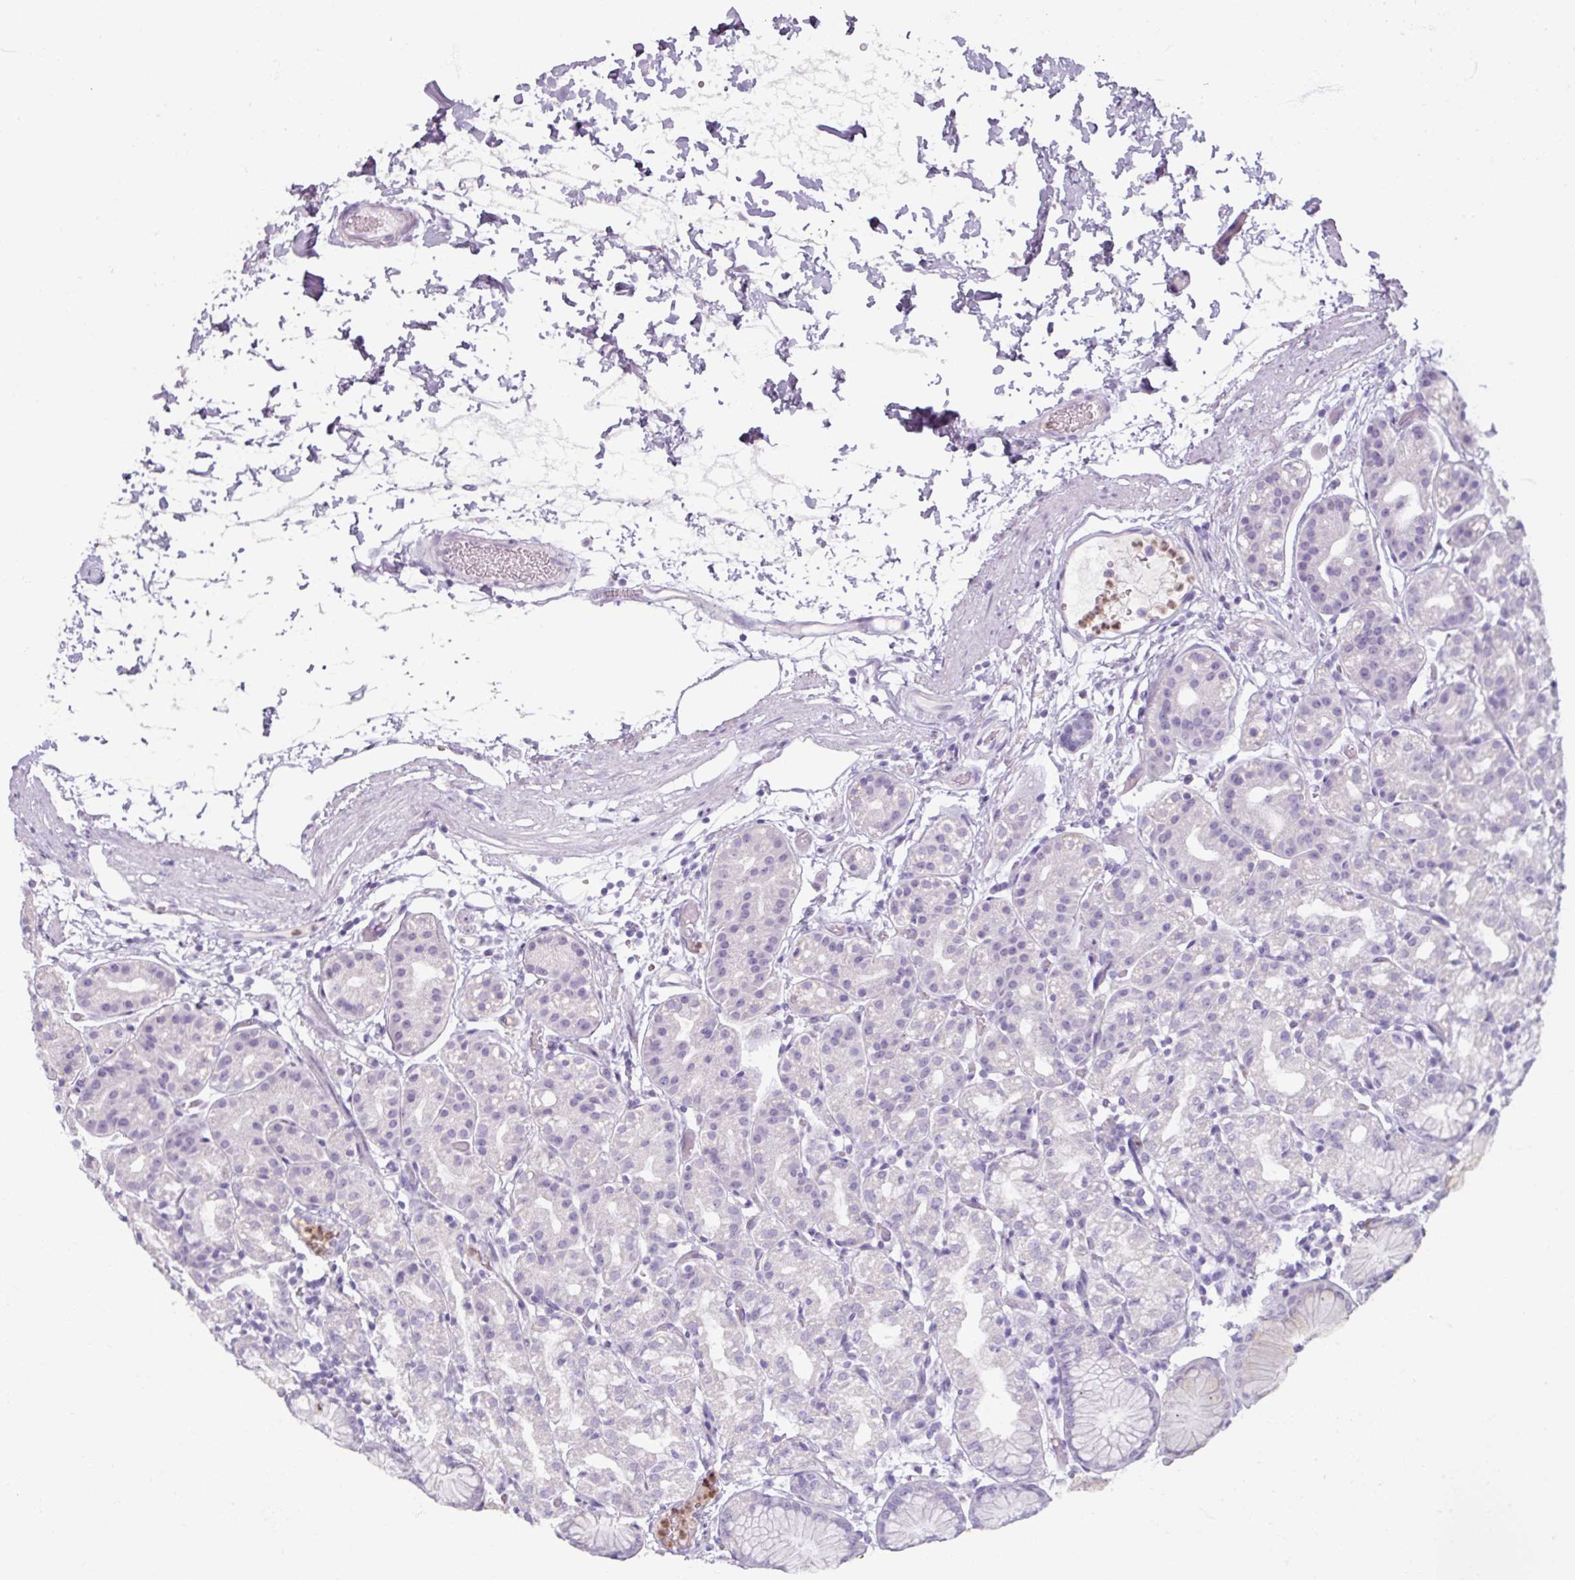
{"staining": {"intensity": "negative", "quantity": "none", "location": "none"}, "tissue": "stomach", "cell_type": "Glandular cells", "image_type": "normal", "snomed": [{"axis": "morphology", "description": "Normal tissue, NOS"}, {"axis": "topography", "description": "Stomach"}], "caption": "Glandular cells show no significant protein positivity in unremarkable stomach. The staining was performed using DAB (3,3'-diaminobenzidine) to visualize the protein expression in brown, while the nuclei were stained in blue with hematoxylin (Magnification: 20x).", "gene": "ARG1", "patient": {"sex": "female", "age": 57}}